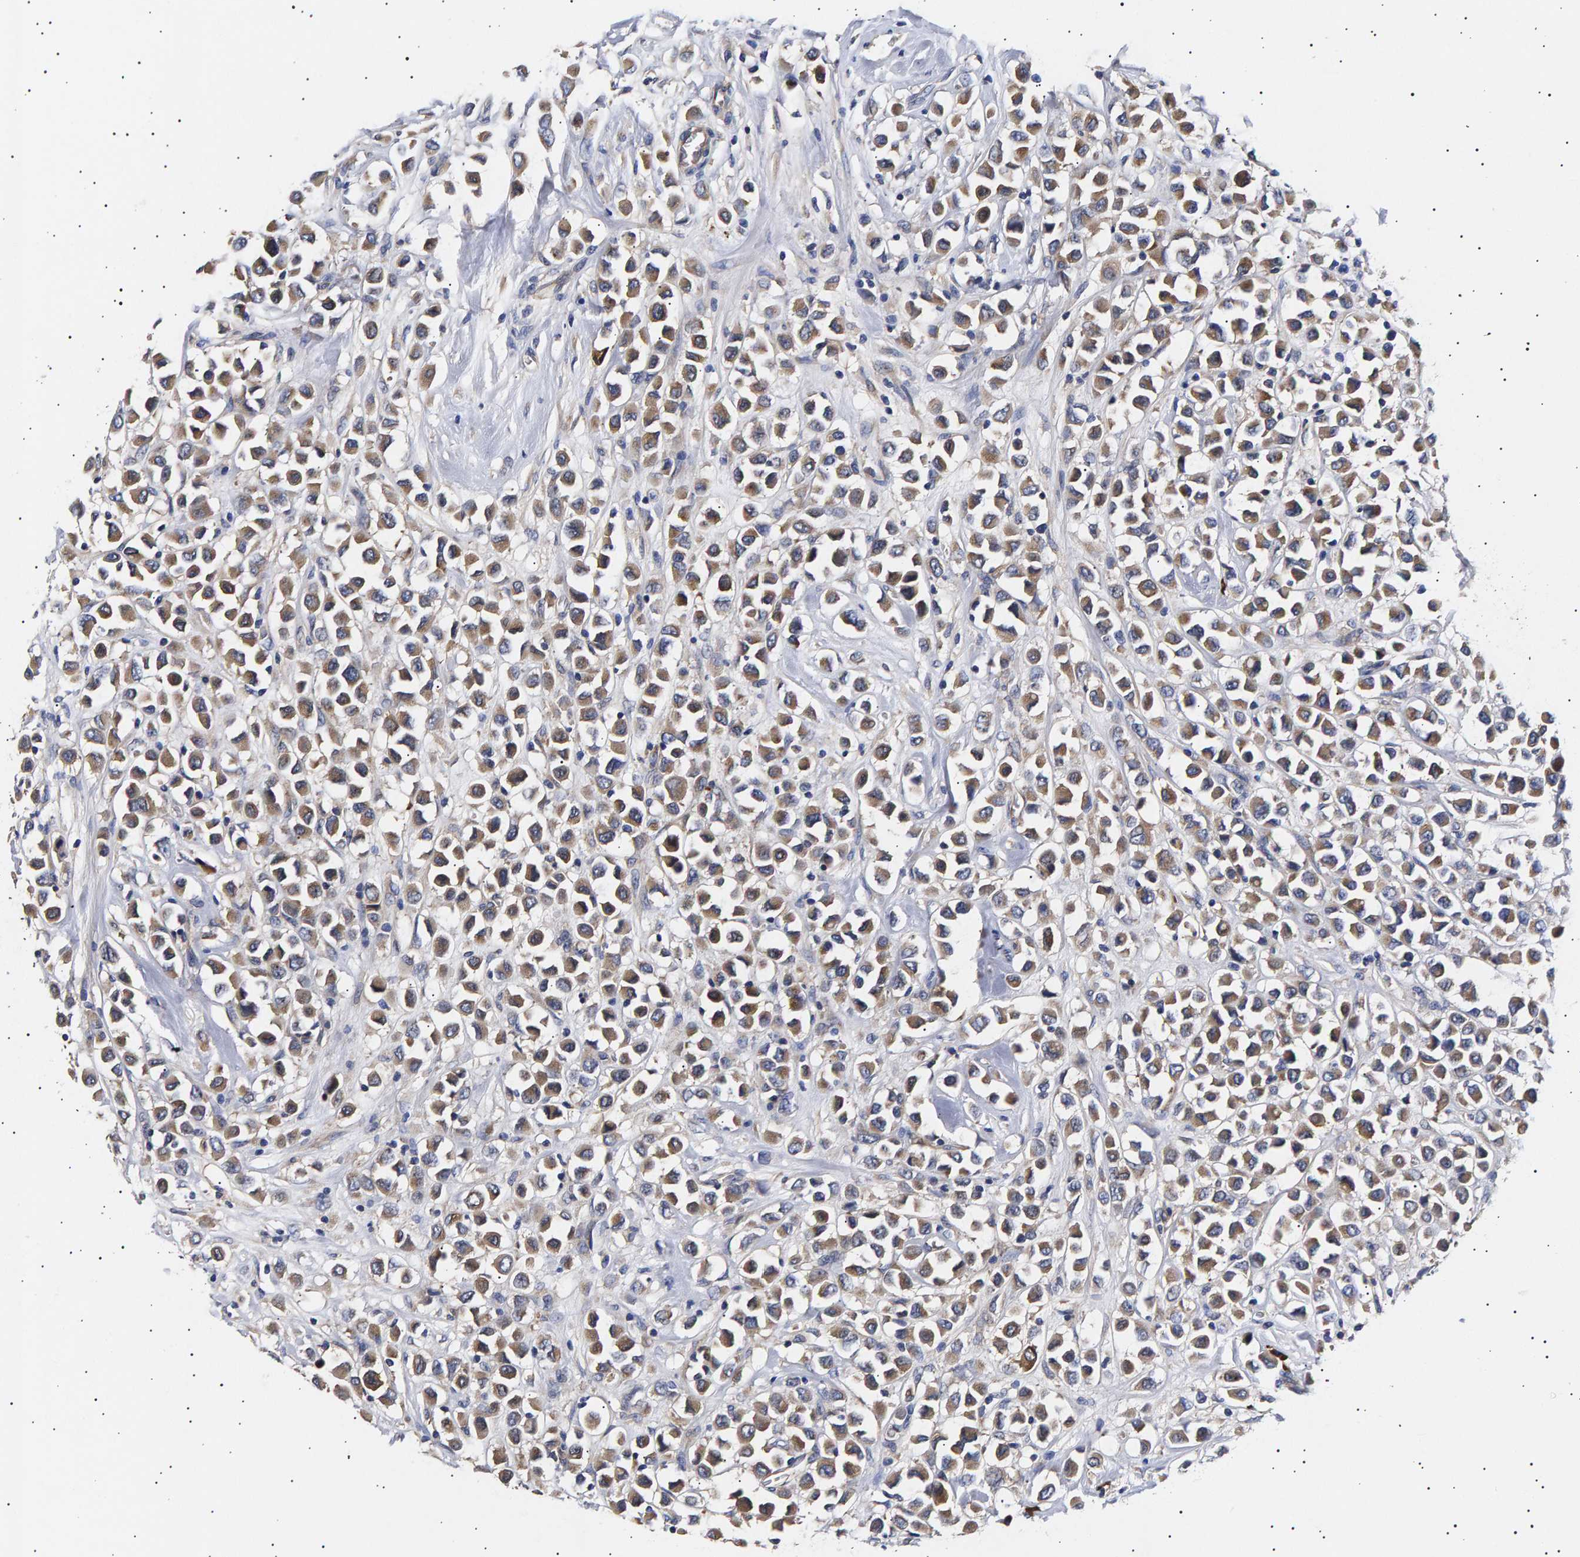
{"staining": {"intensity": "moderate", "quantity": ">75%", "location": "cytoplasmic/membranous"}, "tissue": "breast cancer", "cell_type": "Tumor cells", "image_type": "cancer", "snomed": [{"axis": "morphology", "description": "Duct carcinoma"}, {"axis": "topography", "description": "Breast"}], "caption": "Immunohistochemistry (DAB (3,3'-diaminobenzidine)) staining of breast infiltrating ductal carcinoma reveals moderate cytoplasmic/membranous protein expression in about >75% of tumor cells.", "gene": "ANKRD40", "patient": {"sex": "female", "age": 61}}